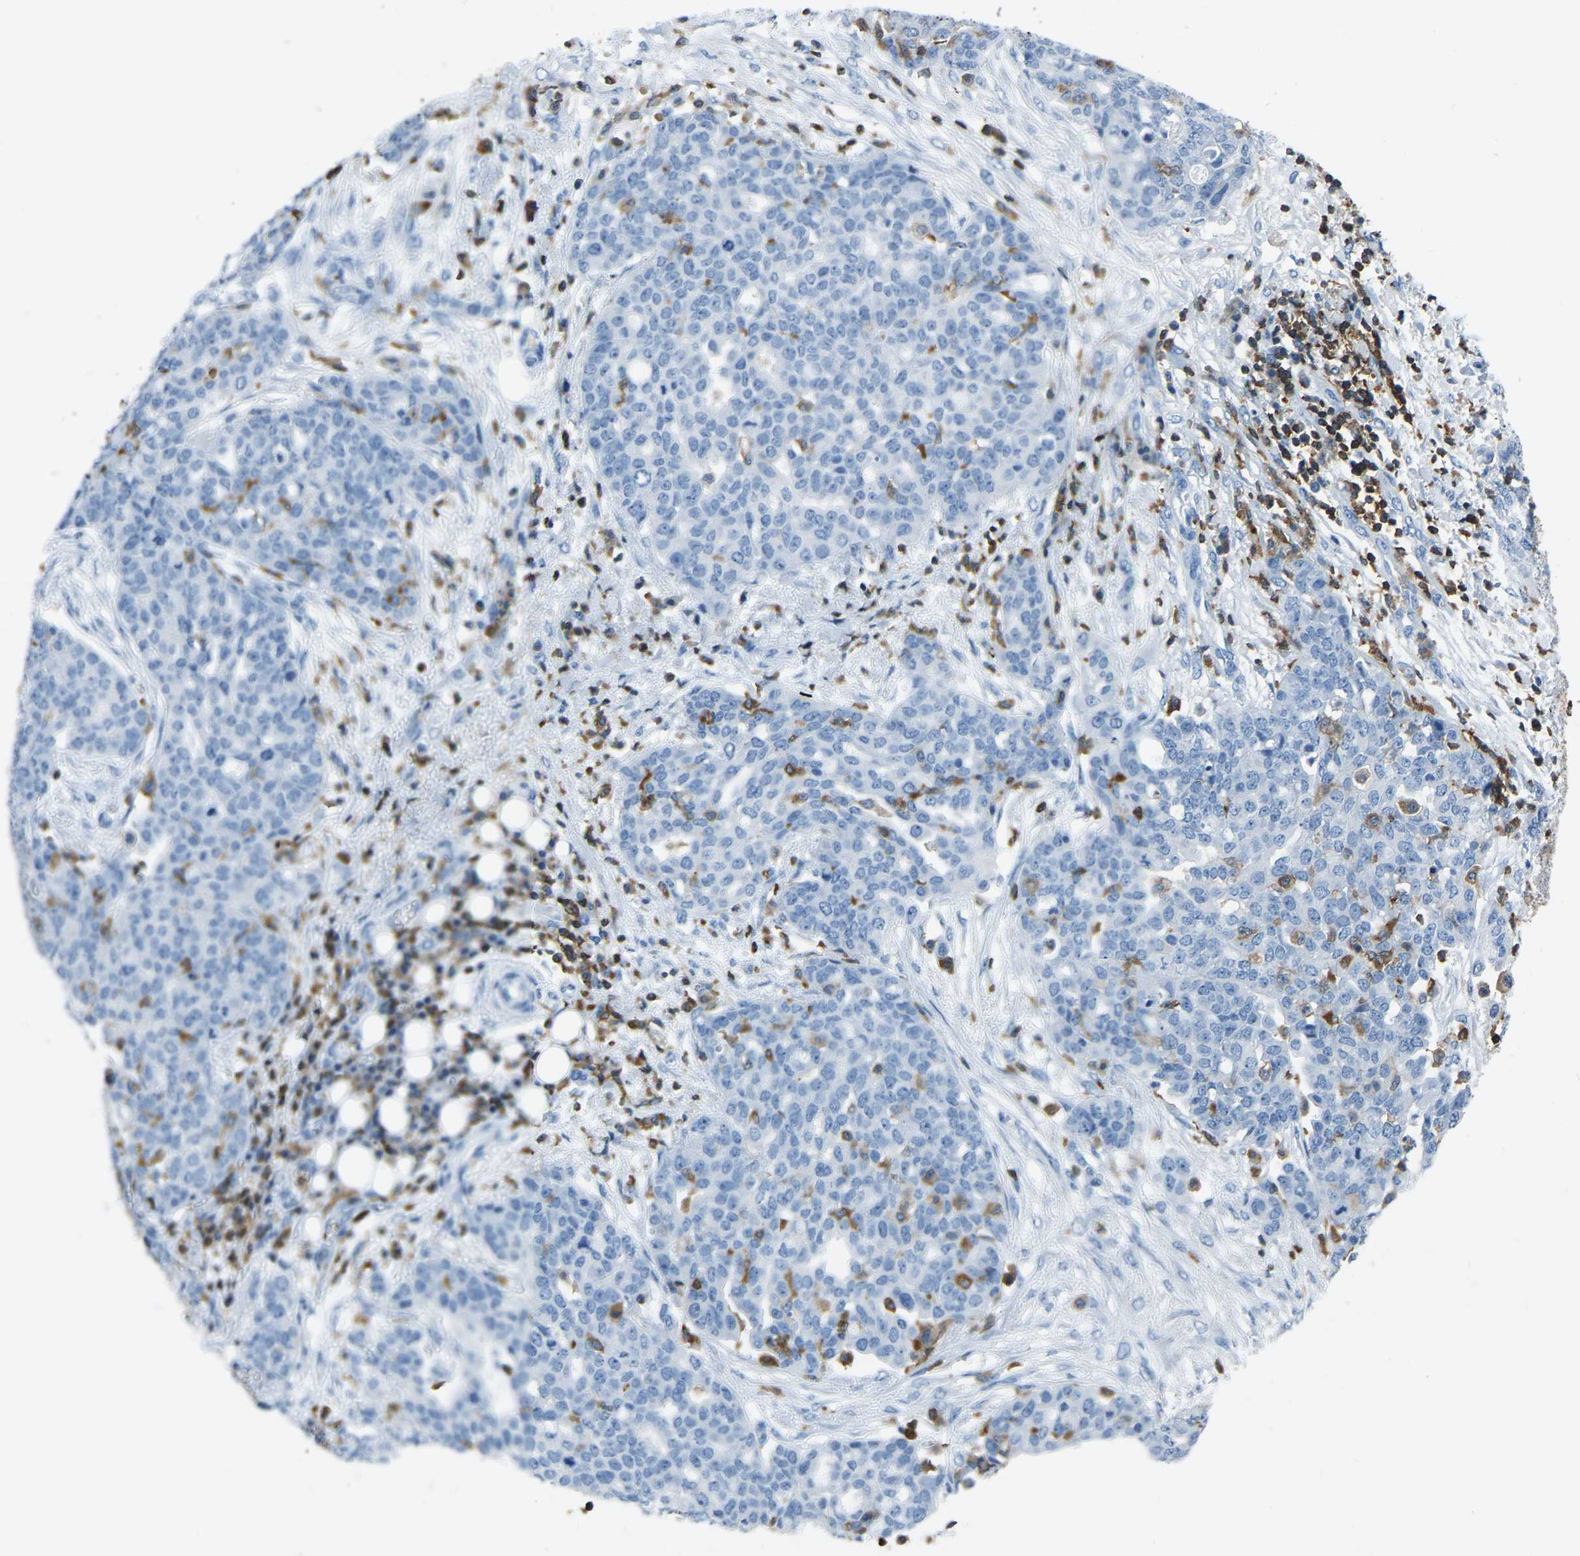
{"staining": {"intensity": "negative", "quantity": "none", "location": "none"}, "tissue": "ovarian cancer", "cell_type": "Tumor cells", "image_type": "cancer", "snomed": [{"axis": "morphology", "description": "Cystadenocarcinoma, serous, NOS"}, {"axis": "topography", "description": "Soft tissue"}, {"axis": "topography", "description": "Ovary"}], "caption": "Photomicrograph shows no significant protein positivity in tumor cells of serous cystadenocarcinoma (ovarian).", "gene": "ARHGAP45", "patient": {"sex": "female", "age": 57}}